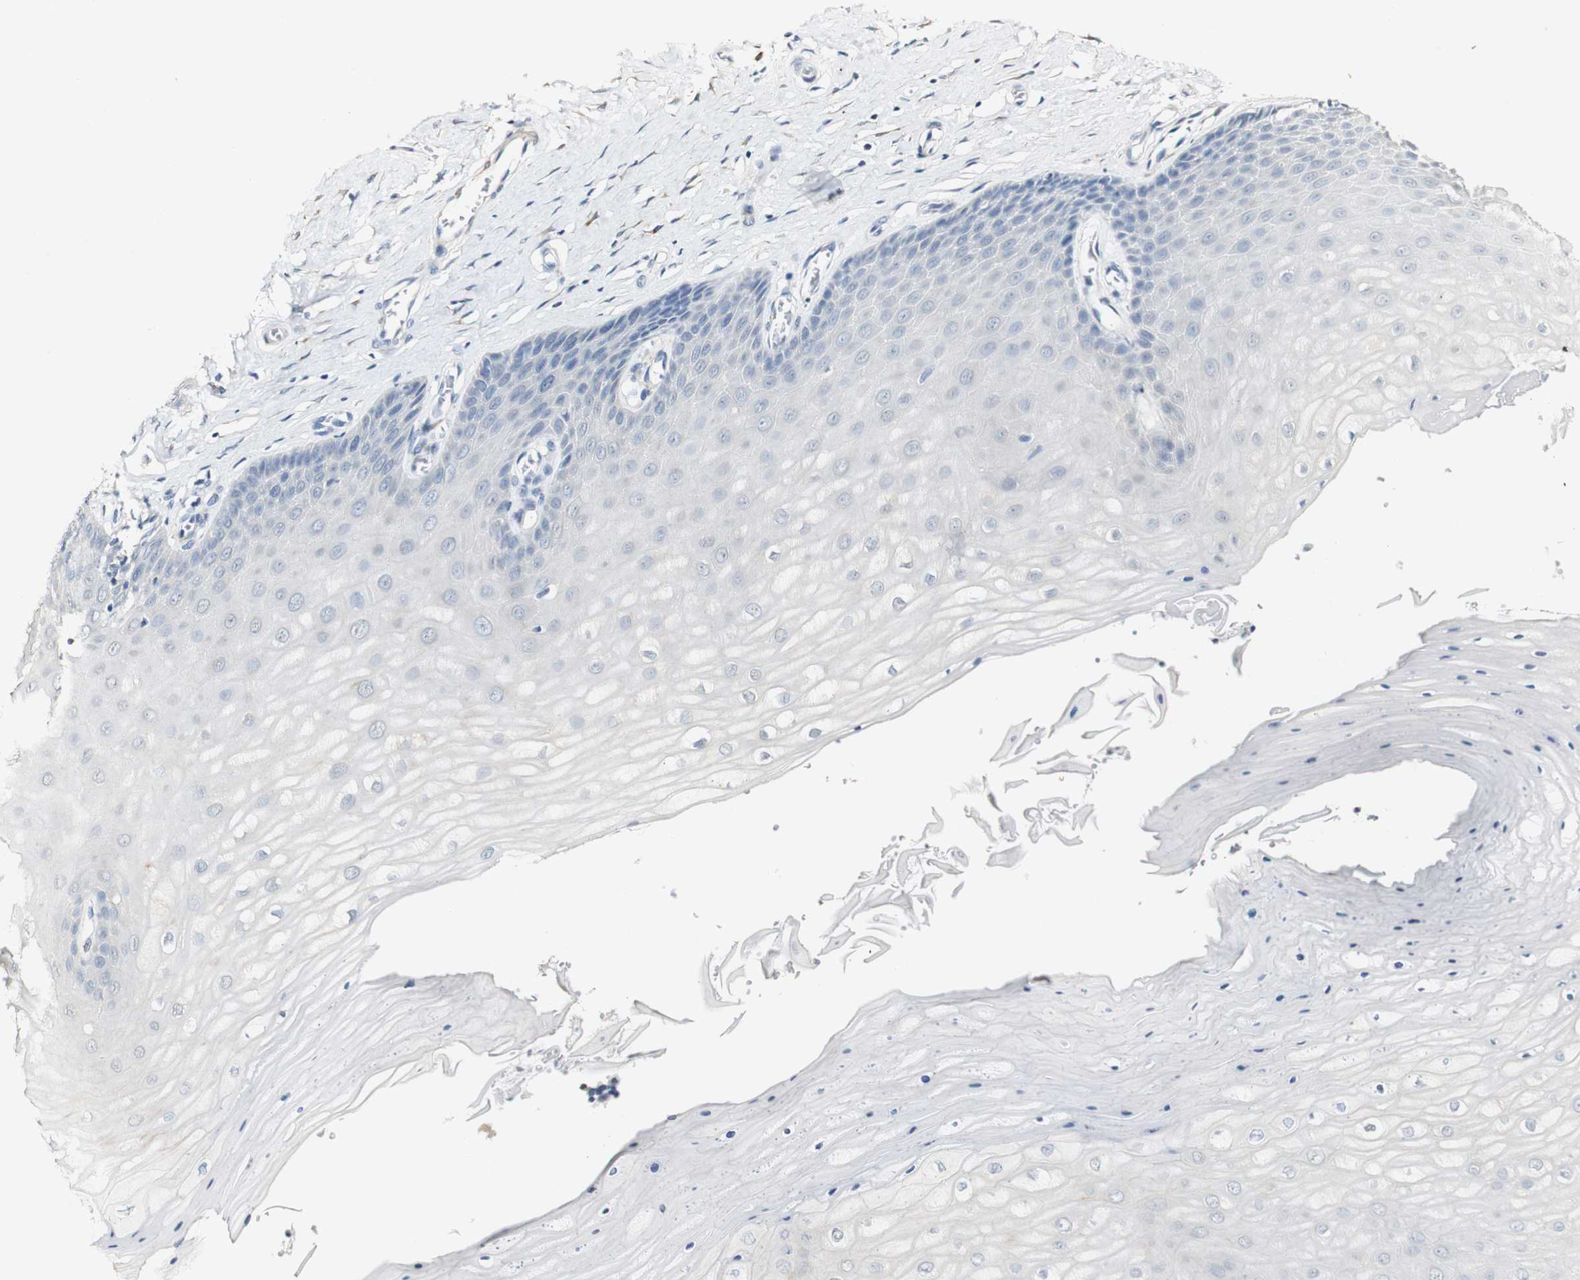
{"staining": {"intensity": "negative", "quantity": "none", "location": "none"}, "tissue": "cervix", "cell_type": "Glandular cells", "image_type": "normal", "snomed": [{"axis": "morphology", "description": "Normal tissue, NOS"}, {"axis": "topography", "description": "Cervix"}], "caption": "Glandular cells show no significant protein positivity in normal cervix.", "gene": "FMO3", "patient": {"sex": "female", "age": 55}}